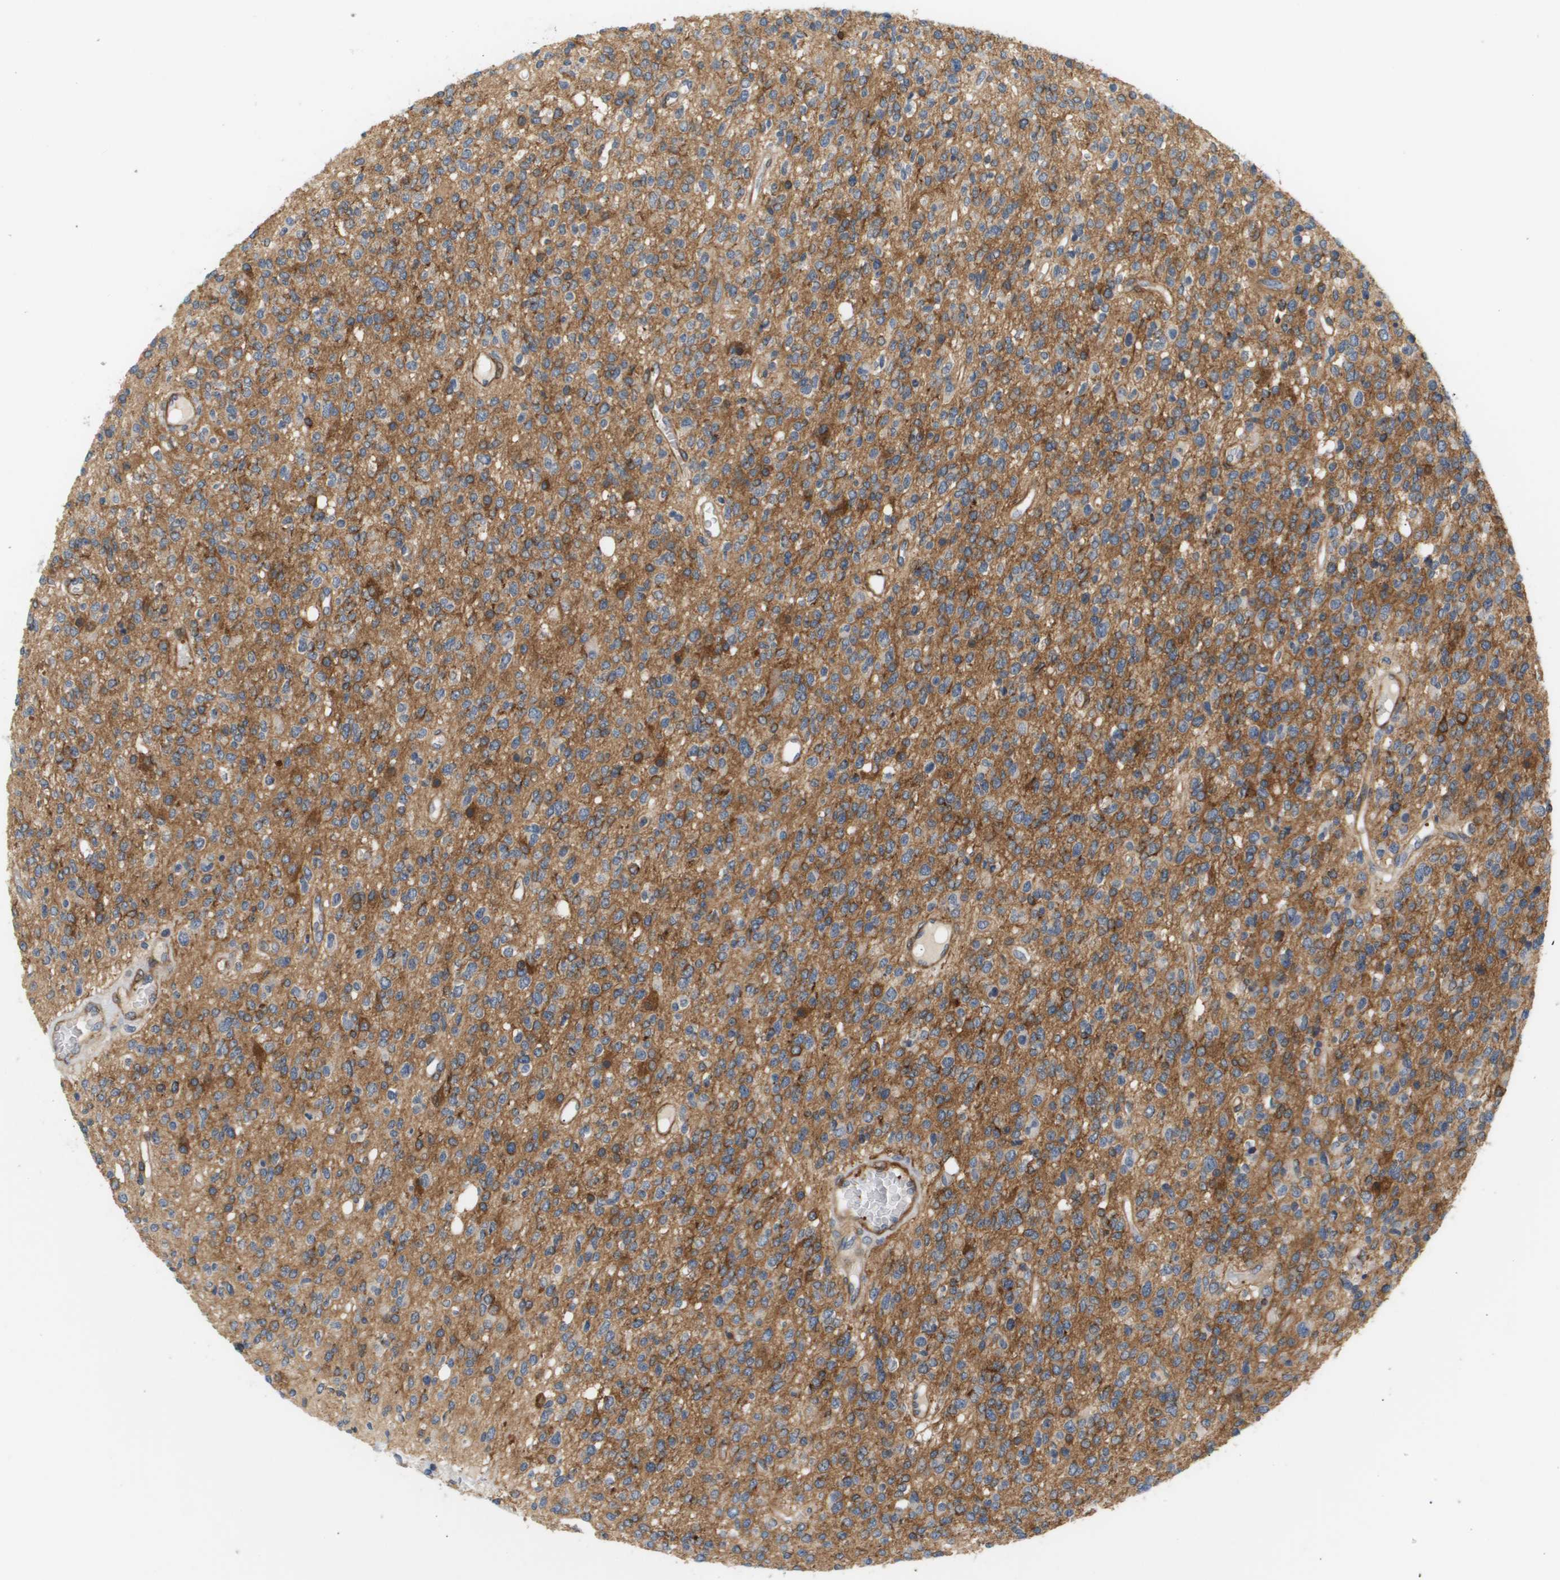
{"staining": {"intensity": "moderate", "quantity": ">75%", "location": "cytoplasmic/membranous"}, "tissue": "glioma", "cell_type": "Tumor cells", "image_type": "cancer", "snomed": [{"axis": "morphology", "description": "Glioma, malignant, High grade"}, {"axis": "topography", "description": "Brain"}], "caption": "High-power microscopy captured an IHC photomicrograph of glioma, revealing moderate cytoplasmic/membranous staining in approximately >75% of tumor cells.", "gene": "CORO2B", "patient": {"sex": "male", "age": 34}}